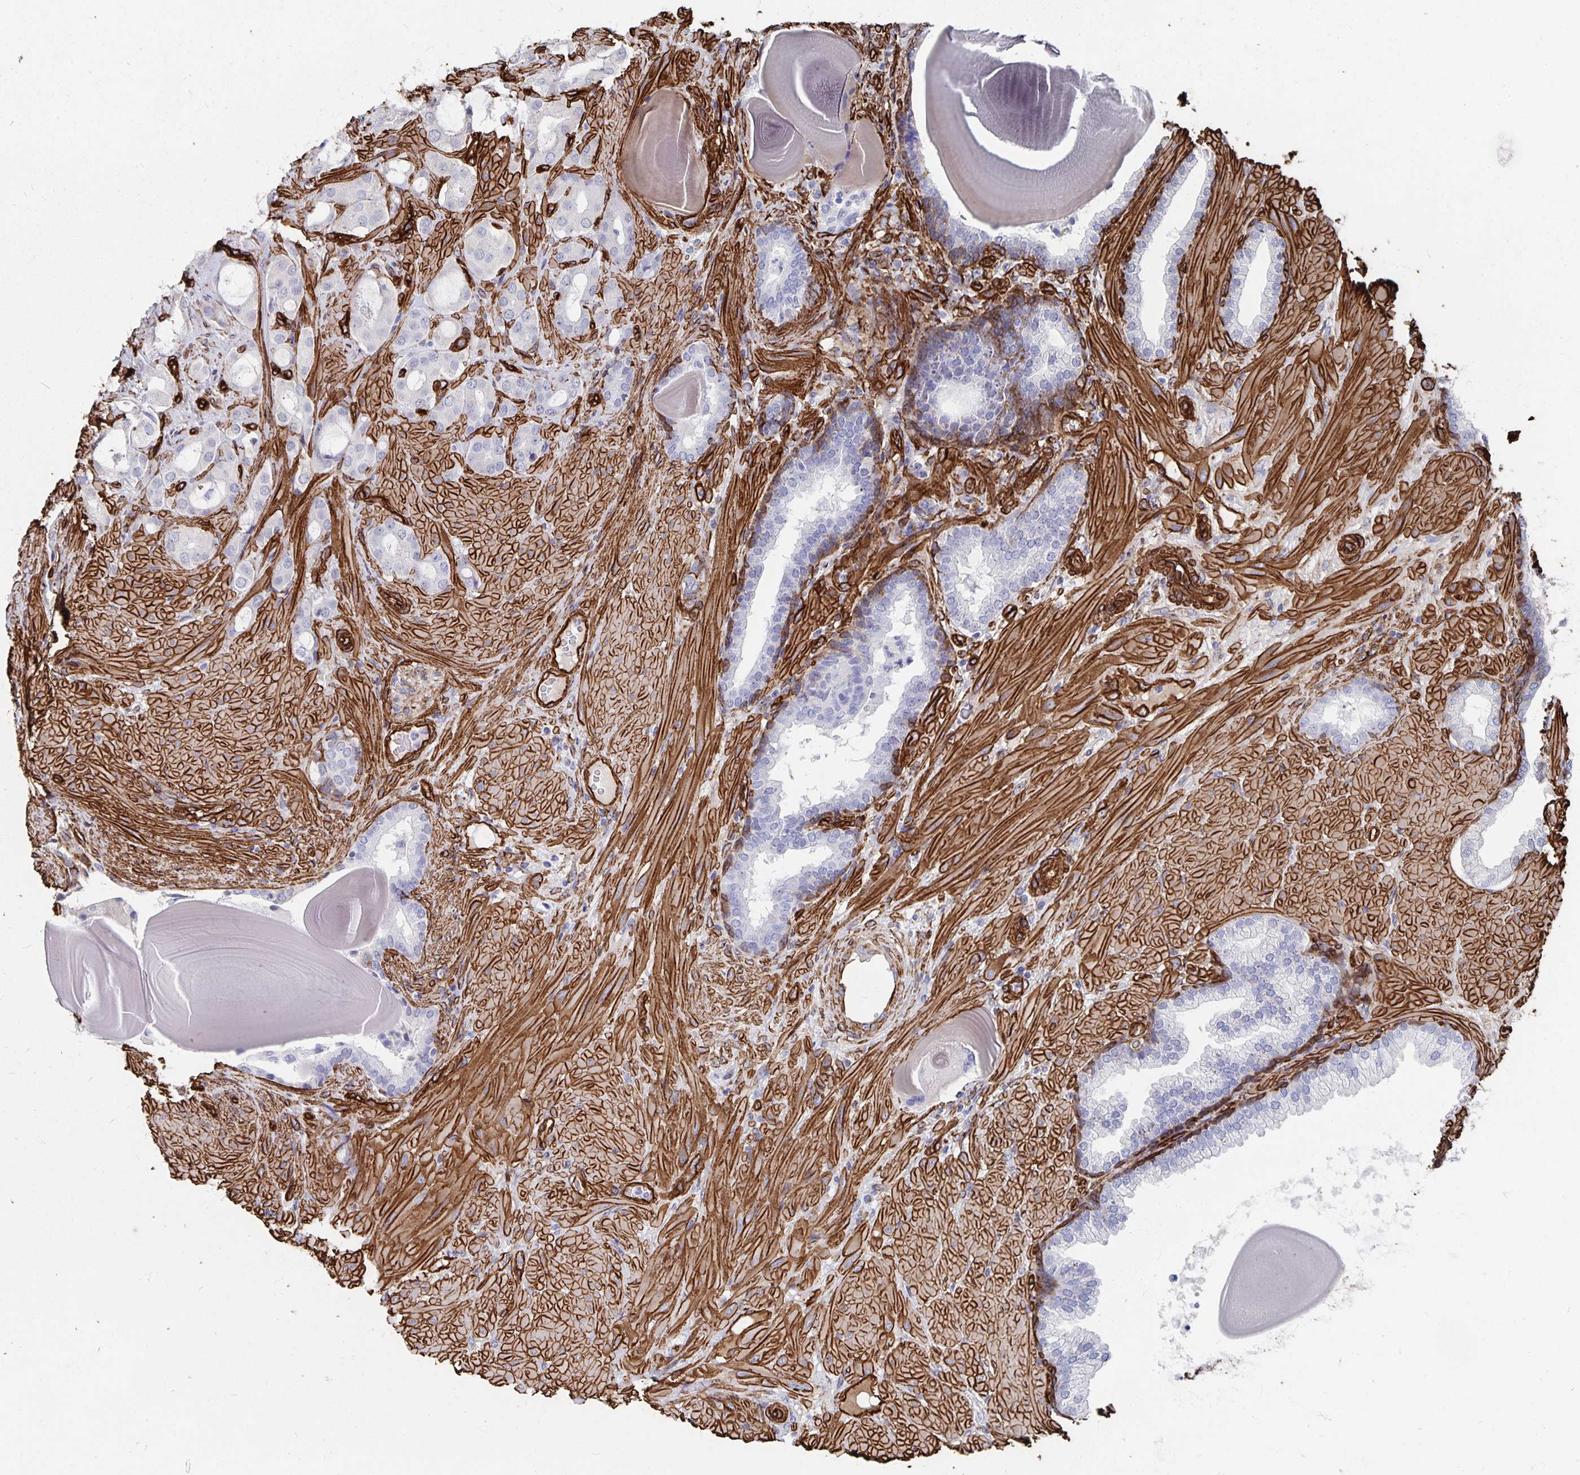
{"staining": {"intensity": "negative", "quantity": "none", "location": "none"}, "tissue": "prostate cancer", "cell_type": "Tumor cells", "image_type": "cancer", "snomed": [{"axis": "morphology", "description": "Adenocarcinoma, Low grade"}, {"axis": "topography", "description": "Prostate"}], "caption": "This is an IHC image of human prostate cancer. There is no staining in tumor cells.", "gene": "DCHS2", "patient": {"sex": "male", "age": 57}}